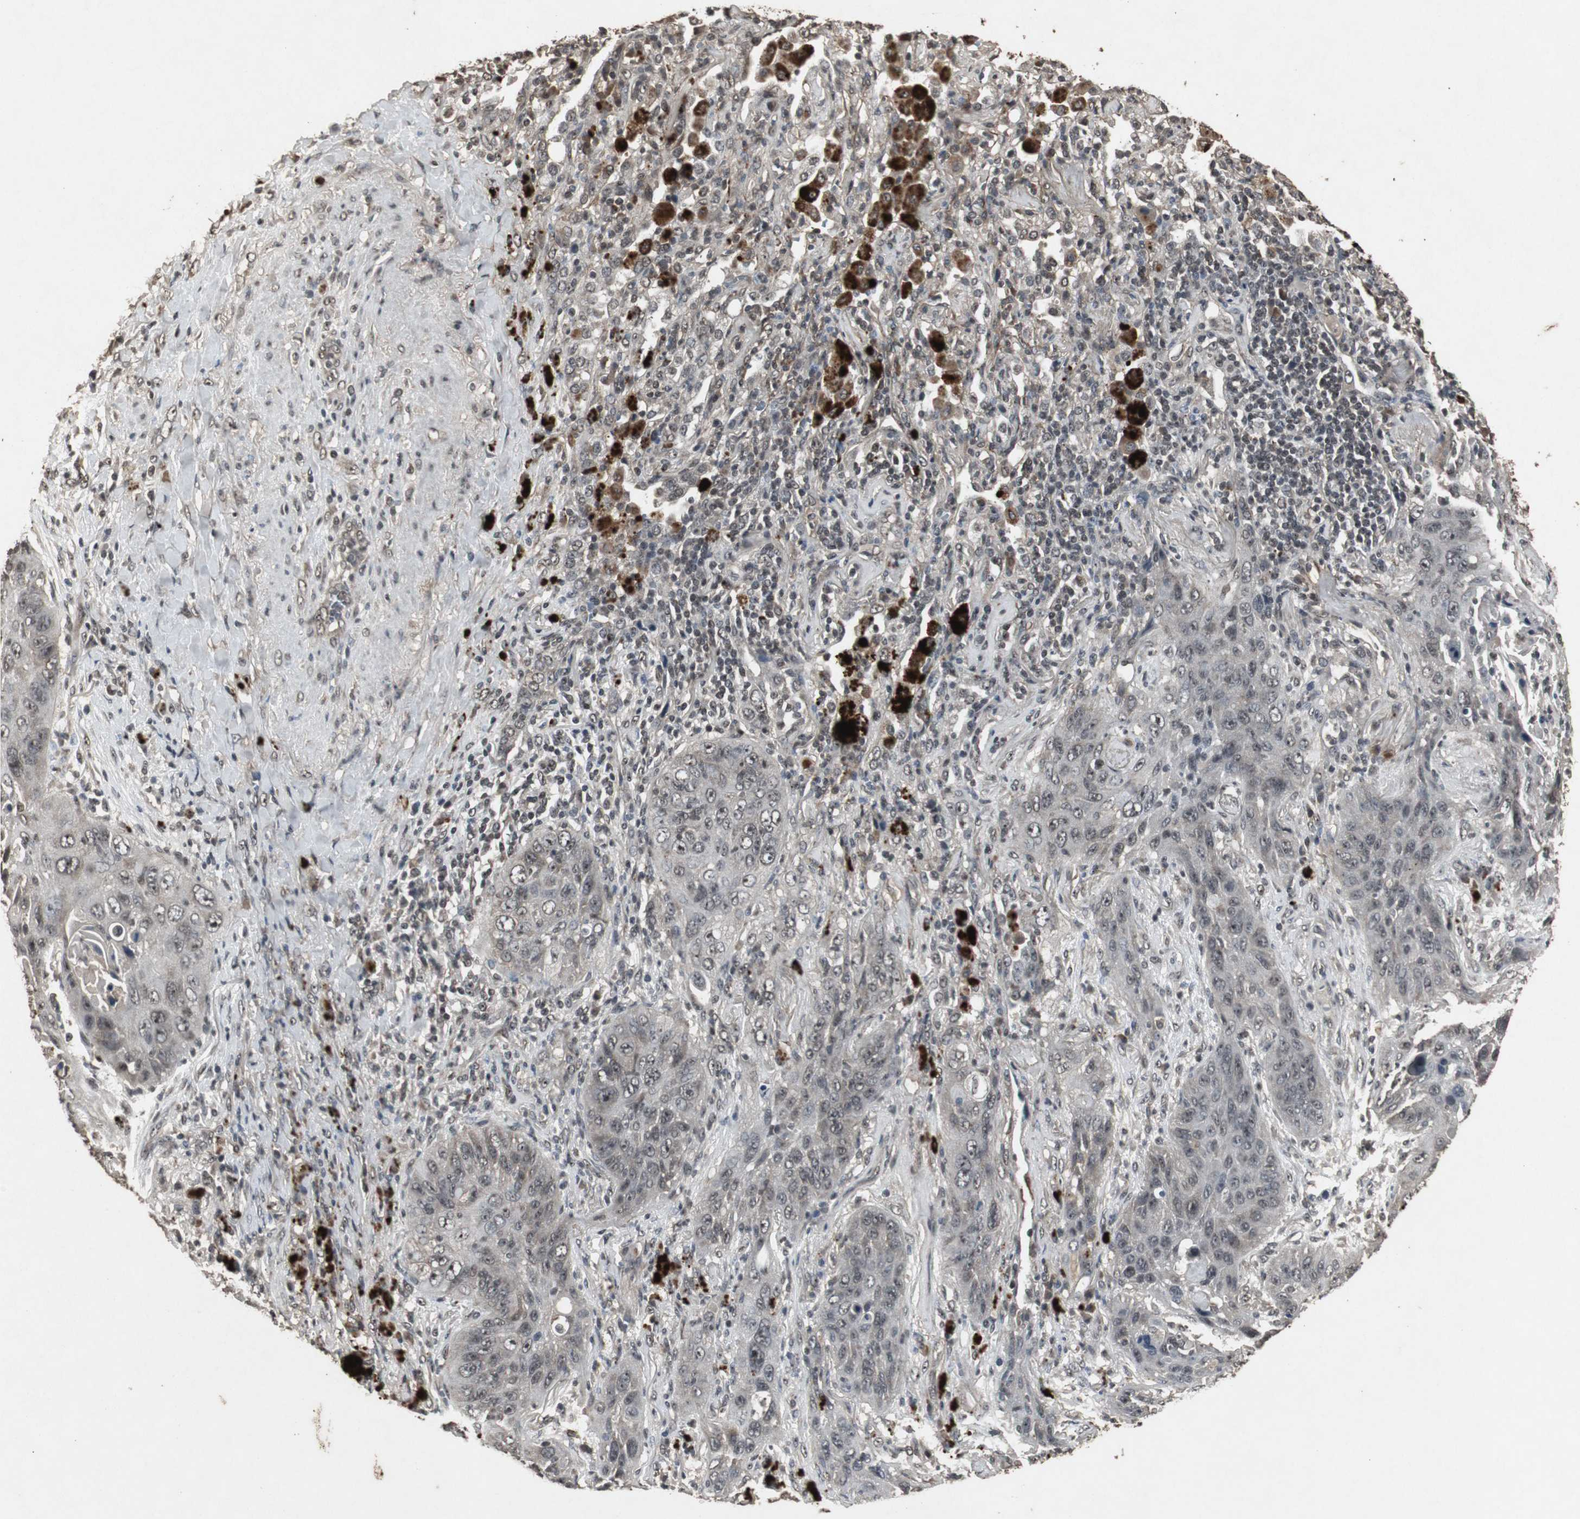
{"staining": {"intensity": "weak", "quantity": "25%-75%", "location": "cytoplasmic/membranous,nuclear"}, "tissue": "lung cancer", "cell_type": "Tumor cells", "image_type": "cancer", "snomed": [{"axis": "morphology", "description": "Squamous cell carcinoma, NOS"}, {"axis": "topography", "description": "Lung"}], "caption": "Immunohistochemistry (IHC) (DAB) staining of human lung cancer (squamous cell carcinoma) demonstrates weak cytoplasmic/membranous and nuclear protein staining in approximately 25%-75% of tumor cells.", "gene": "EMX1", "patient": {"sex": "female", "age": 67}}